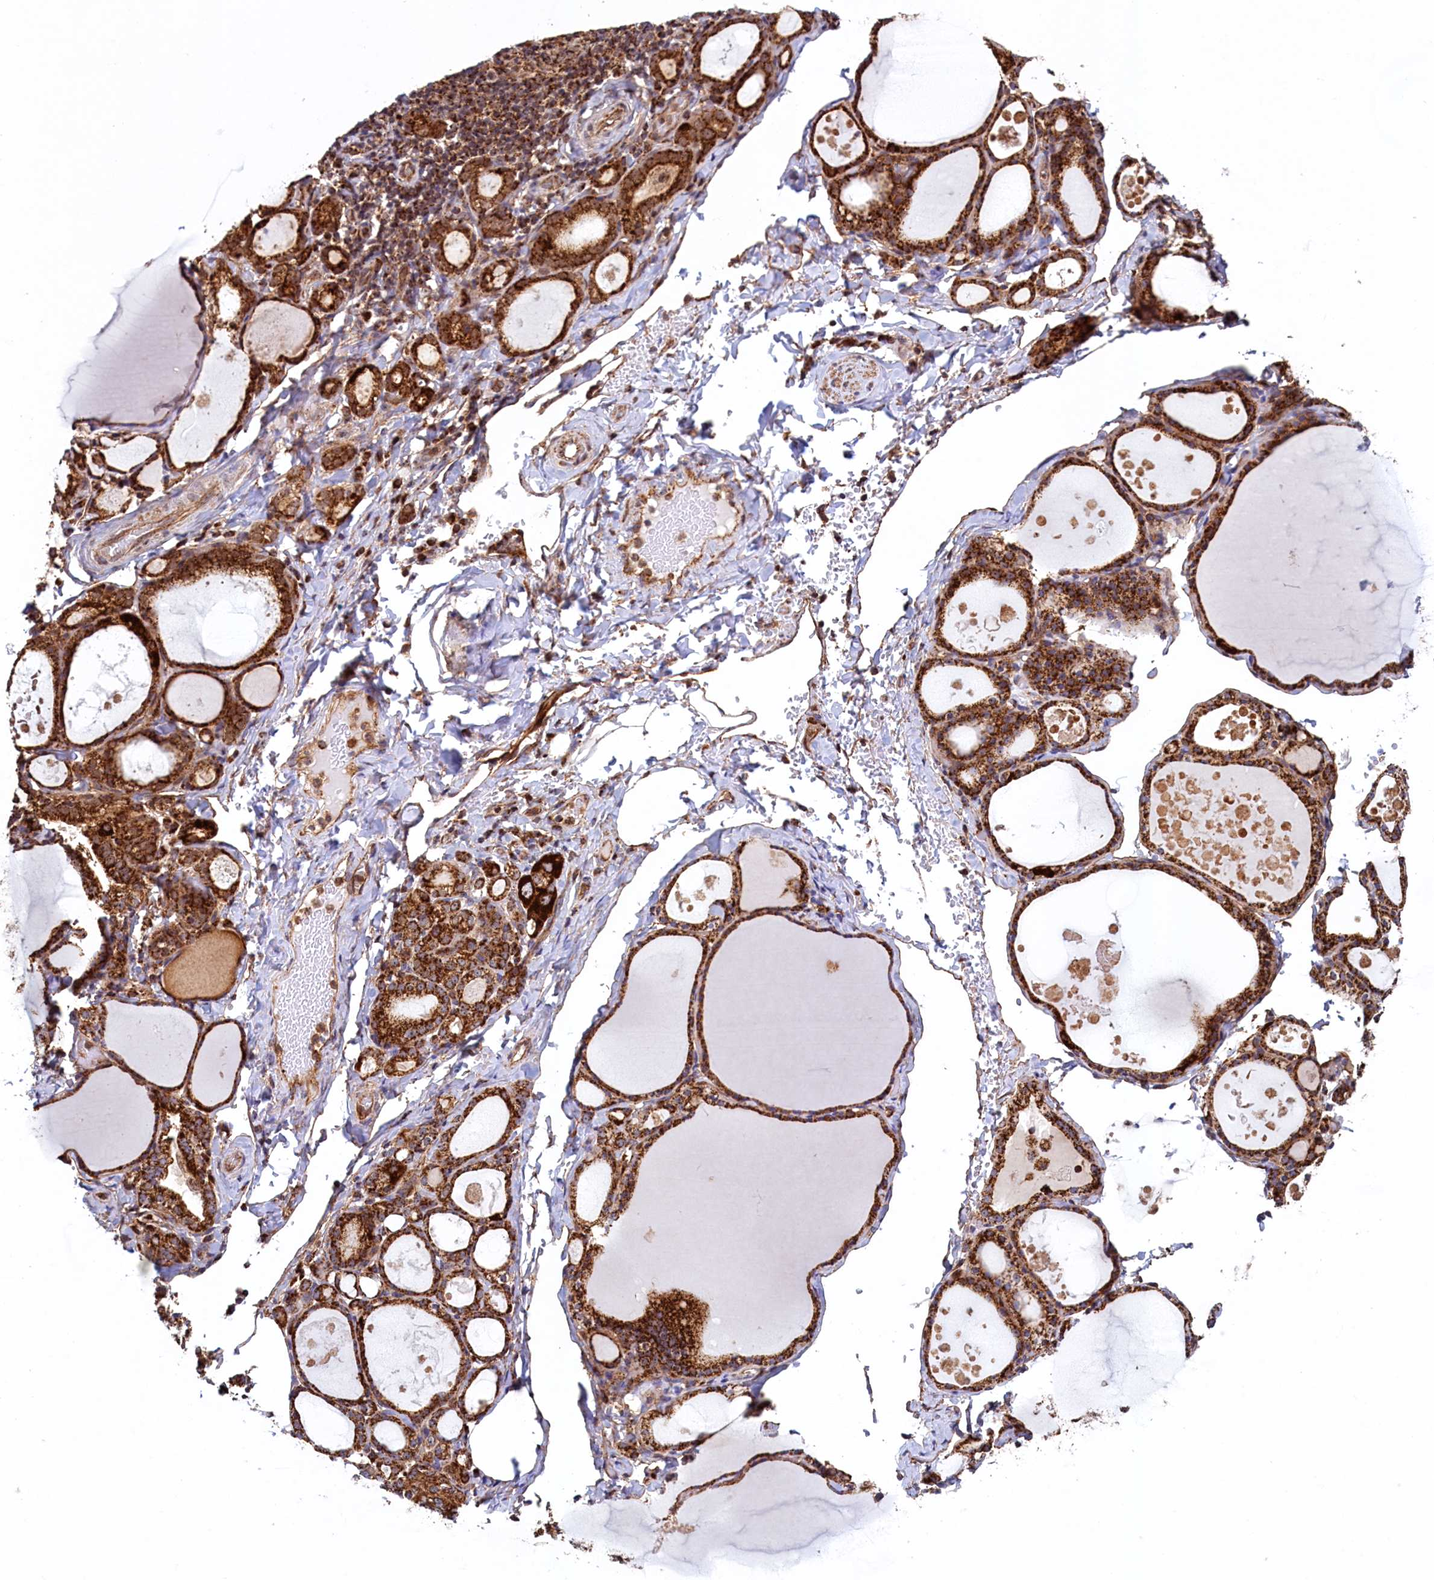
{"staining": {"intensity": "strong", "quantity": ">75%", "location": "cytoplasmic/membranous"}, "tissue": "thyroid gland", "cell_type": "Glandular cells", "image_type": "normal", "snomed": [{"axis": "morphology", "description": "Normal tissue, NOS"}, {"axis": "topography", "description": "Thyroid gland"}], "caption": "IHC micrograph of unremarkable thyroid gland stained for a protein (brown), which exhibits high levels of strong cytoplasmic/membranous expression in approximately >75% of glandular cells.", "gene": "UBE3B", "patient": {"sex": "male", "age": 56}}